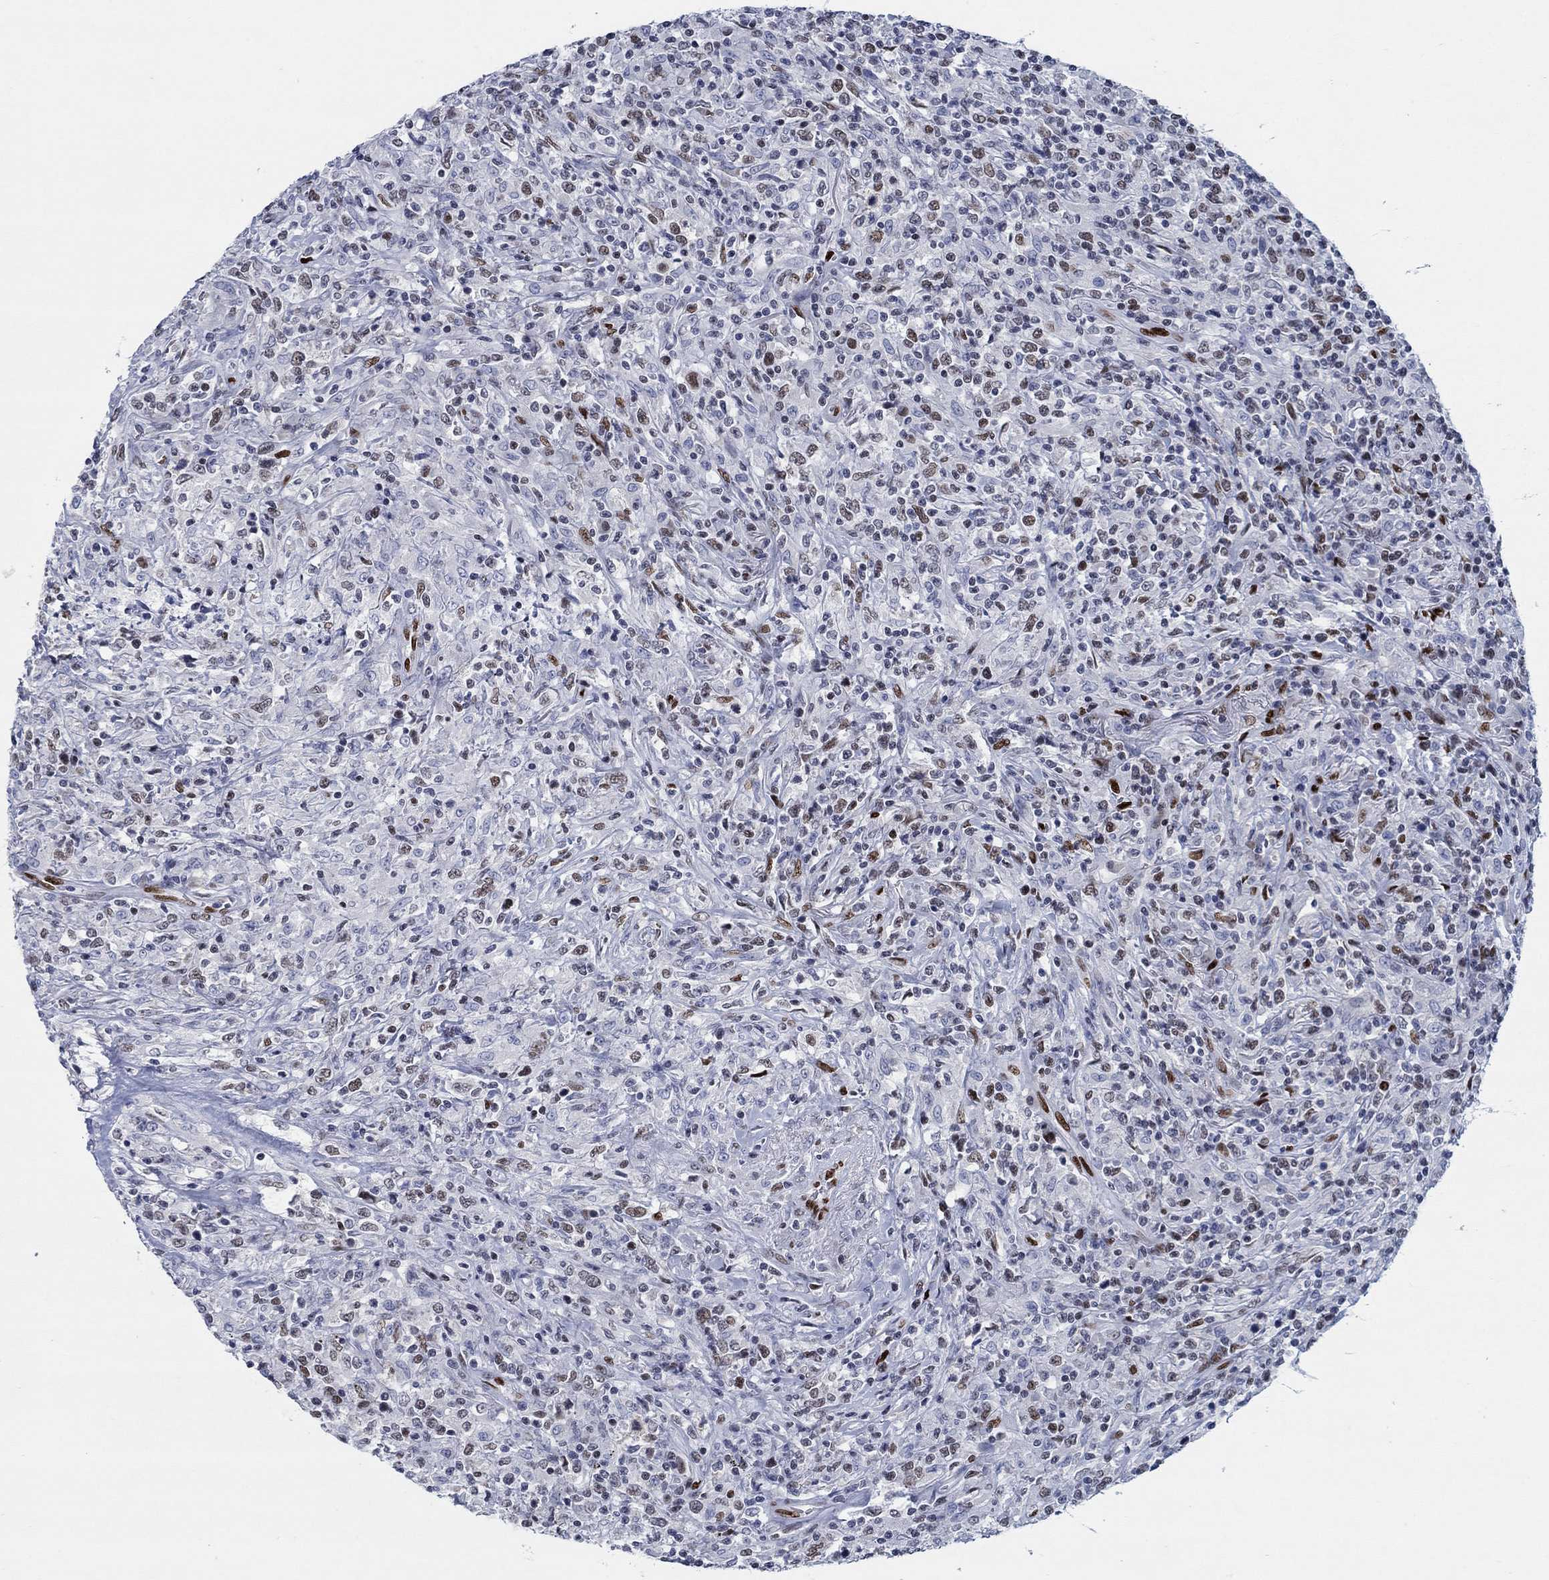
{"staining": {"intensity": "weak", "quantity": "<25%", "location": "nuclear"}, "tissue": "lymphoma", "cell_type": "Tumor cells", "image_type": "cancer", "snomed": [{"axis": "morphology", "description": "Malignant lymphoma, non-Hodgkin's type, High grade"}, {"axis": "topography", "description": "Lung"}], "caption": "Lymphoma was stained to show a protein in brown. There is no significant expression in tumor cells.", "gene": "ZEB1", "patient": {"sex": "male", "age": 79}}